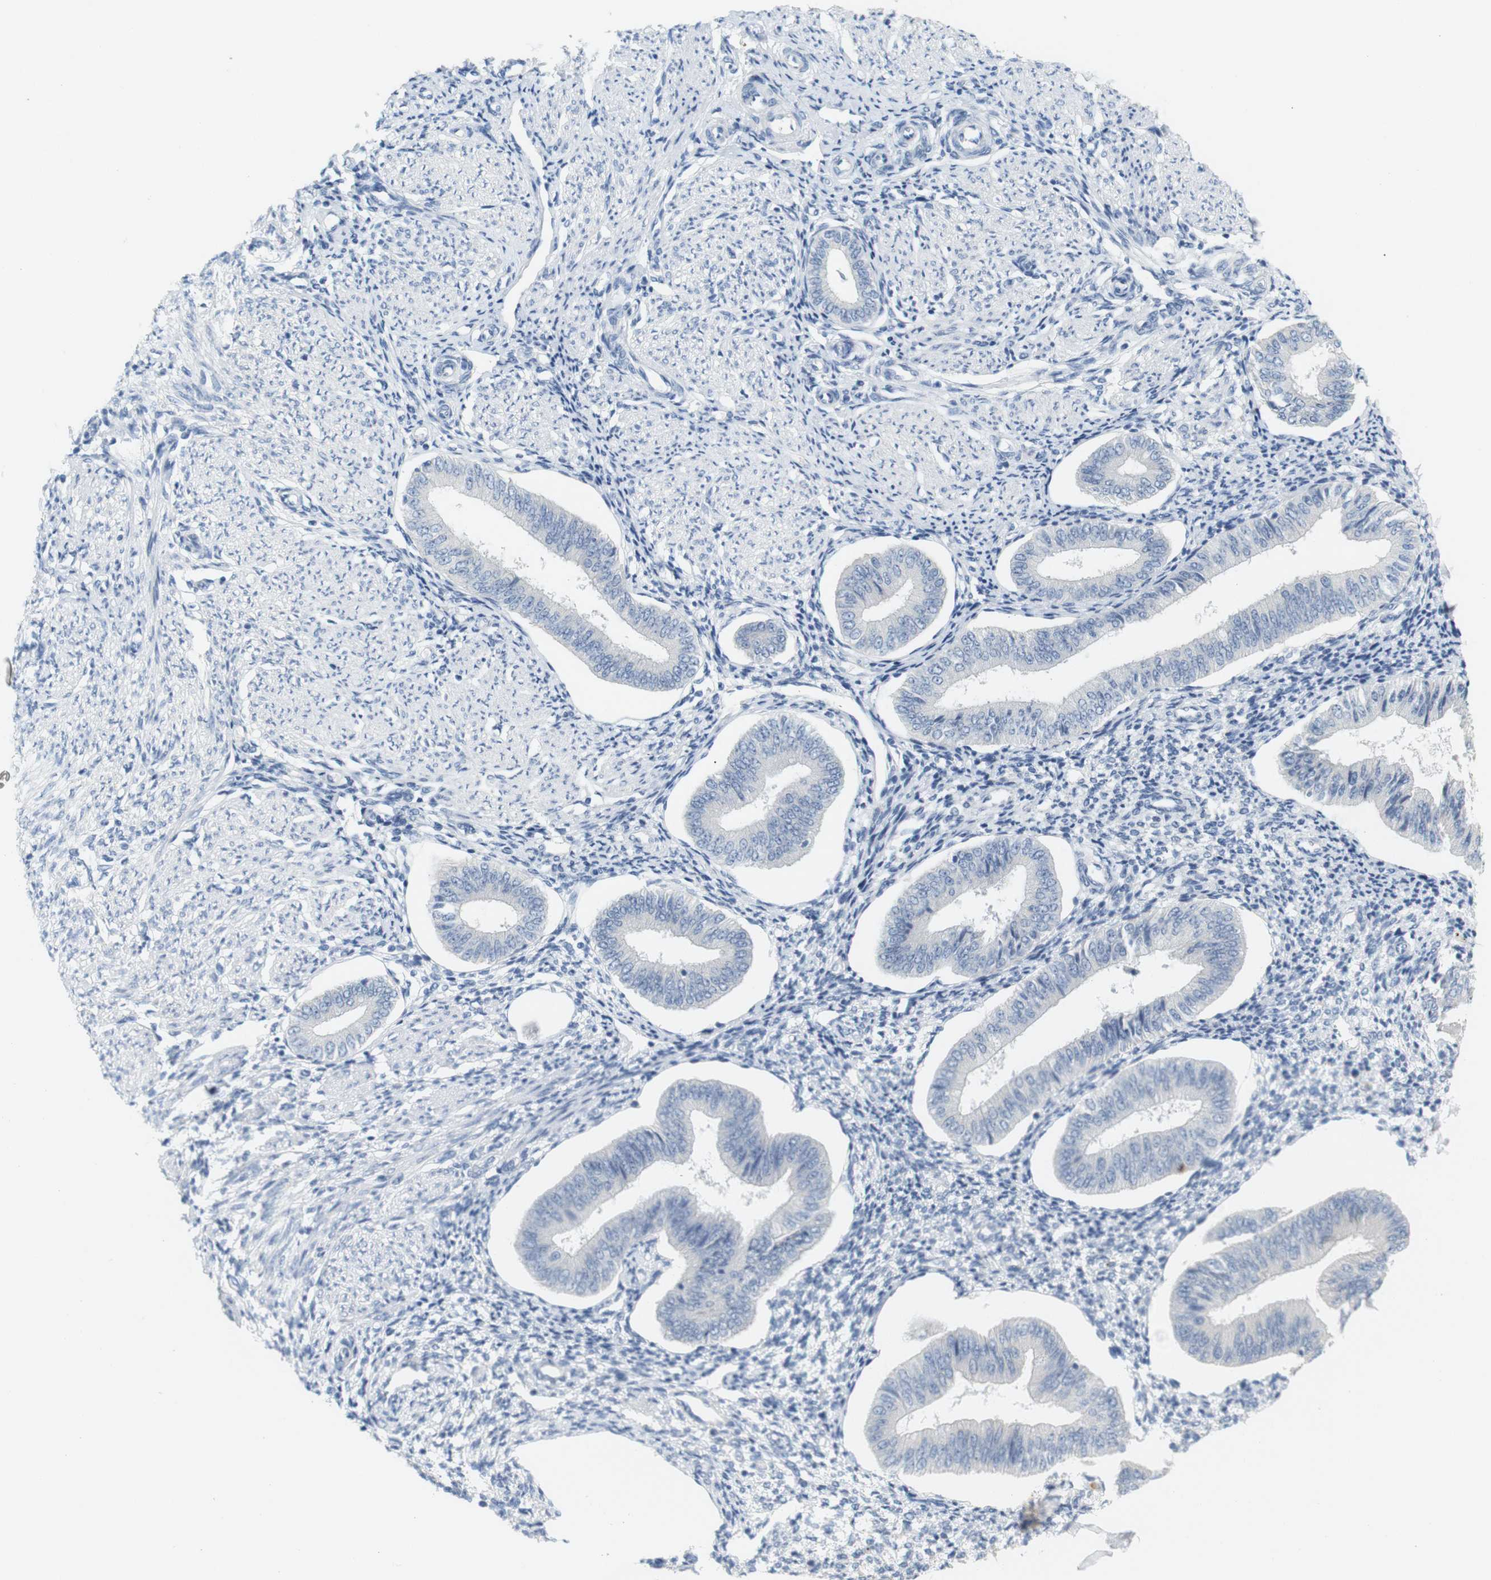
{"staining": {"intensity": "negative", "quantity": "none", "location": "none"}, "tissue": "endometrium", "cell_type": "Cells in endometrial stroma", "image_type": "normal", "snomed": [{"axis": "morphology", "description": "Normal tissue, NOS"}, {"axis": "topography", "description": "Endometrium"}], "caption": "The immunohistochemistry (IHC) micrograph has no significant expression in cells in endometrial stroma of endometrium. (Stains: DAB IHC with hematoxylin counter stain, Microscopy: brightfield microscopy at high magnification).", "gene": "LRRK2", "patient": {"sex": "female", "age": 50}}